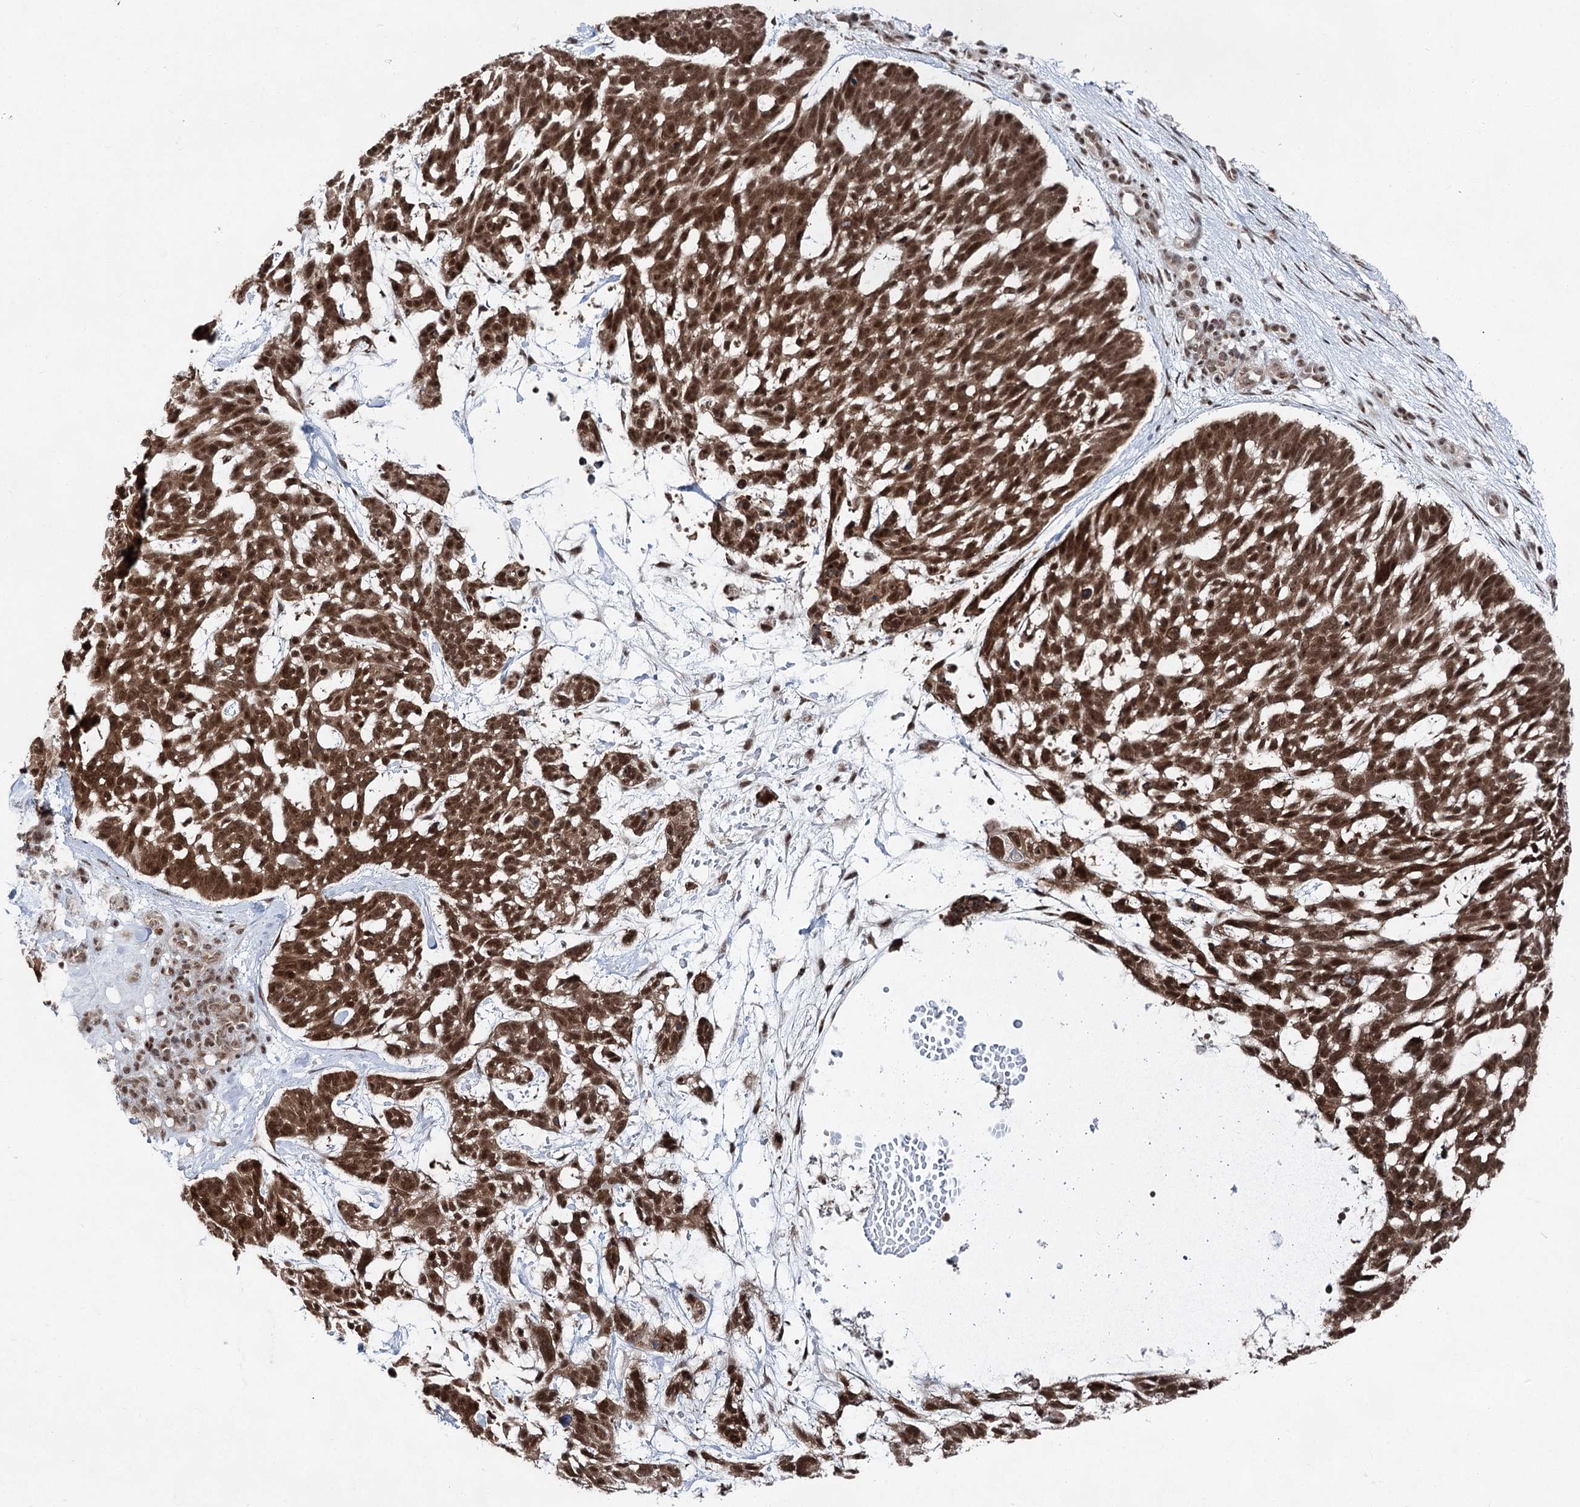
{"staining": {"intensity": "strong", "quantity": ">75%", "location": "cytoplasmic/membranous,nuclear"}, "tissue": "skin cancer", "cell_type": "Tumor cells", "image_type": "cancer", "snomed": [{"axis": "morphology", "description": "Basal cell carcinoma"}, {"axis": "topography", "description": "Skin"}], "caption": "Immunohistochemistry staining of skin cancer (basal cell carcinoma), which displays high levels of strong cytoplasmic/membranous and nuclear positivity in about >75% of tumor cells indicating strong cytoplasmic/membranous and nuclear protein expression. The staining was performed using DAB (brown) for protein detection and nuclei were counterstained in hematoxylin (blue).", "gene": "ZCCHC8", "patient": {"sex": "male", "age": 88}}